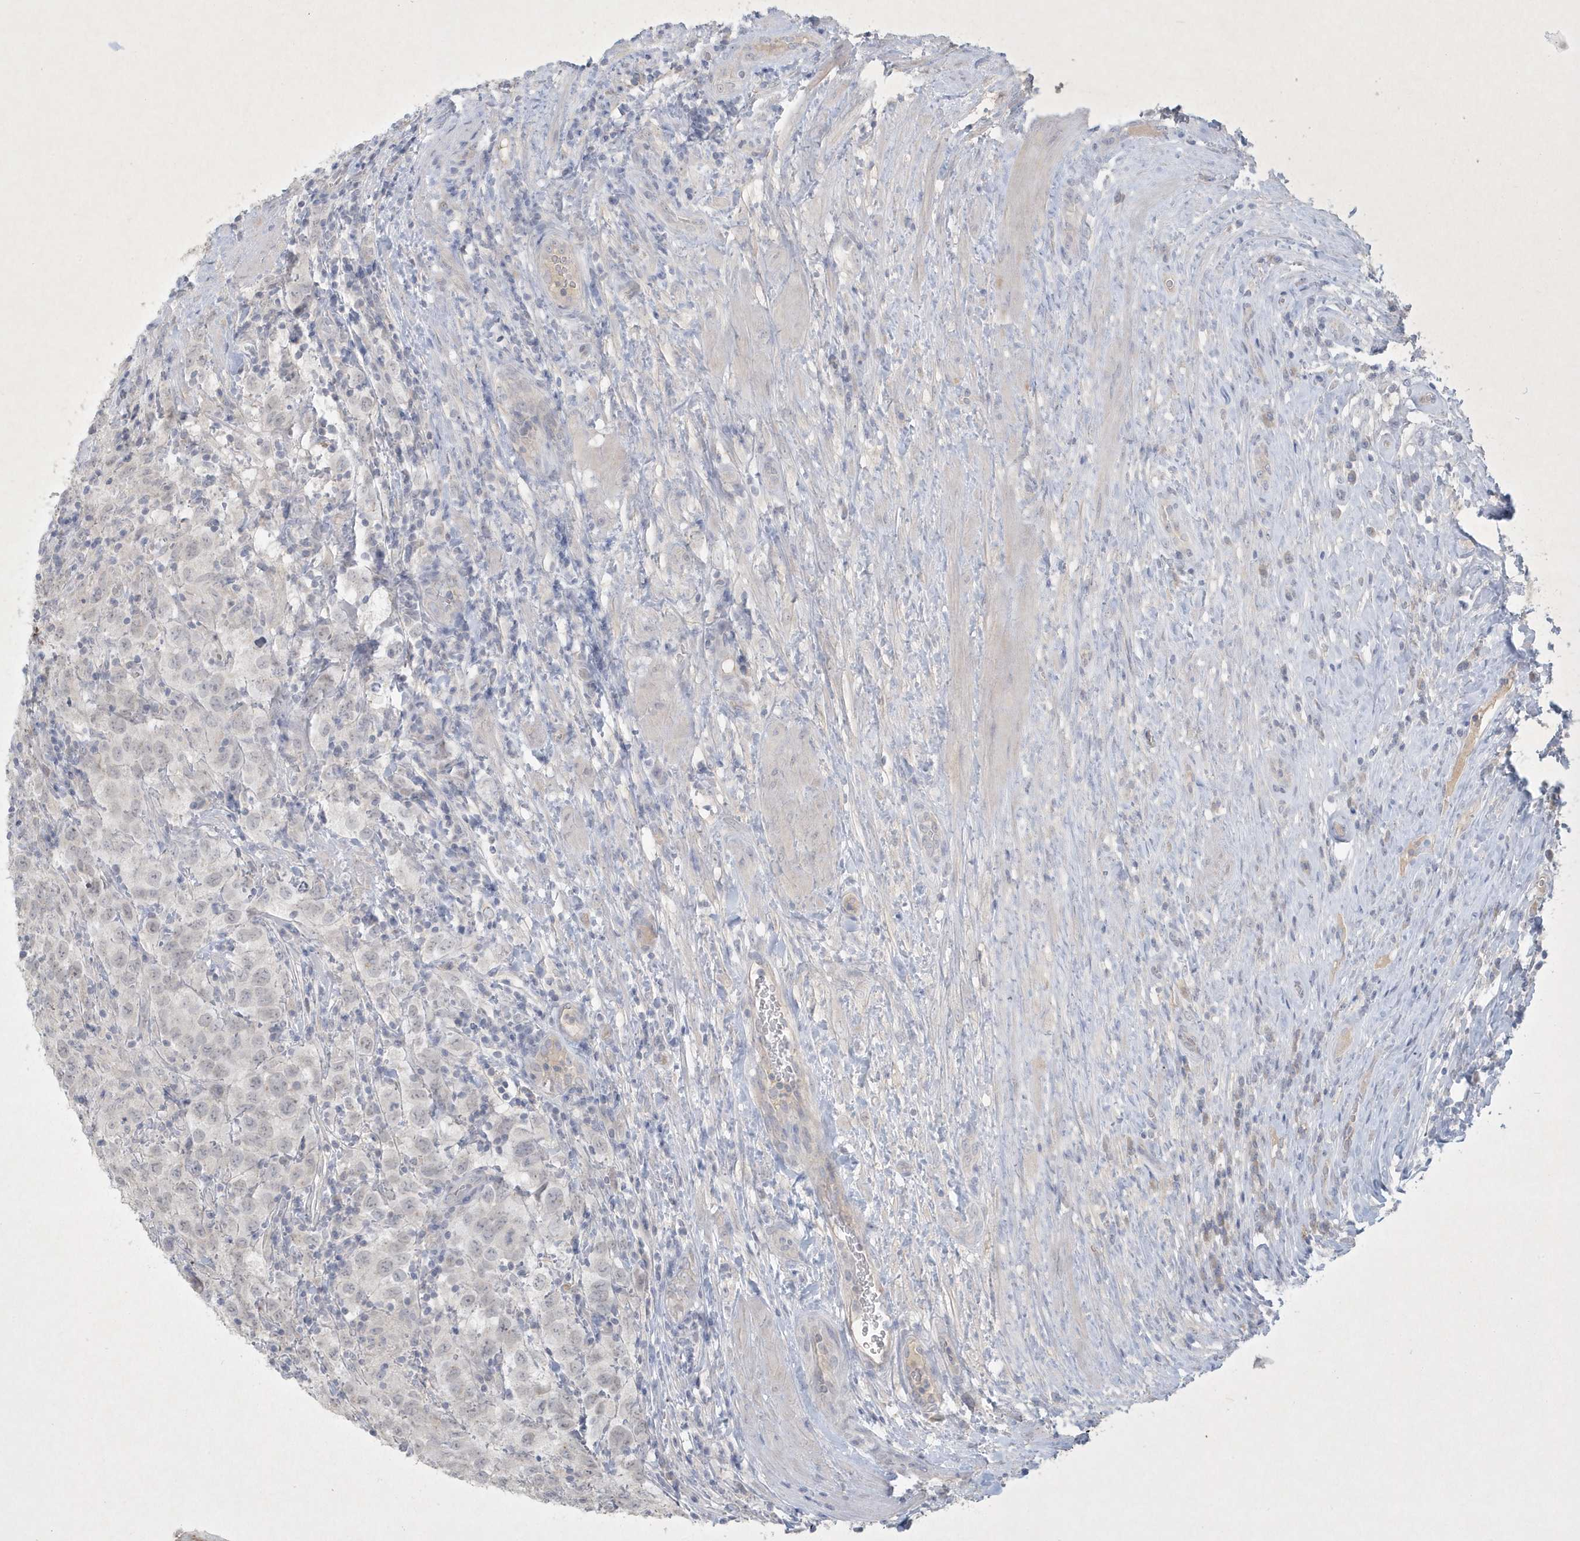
{"staining": {"intensity": "negative", "quantity": "none", "location": "none"}, "tissue": "testis cancer", "cell_type": "Tumor cells", "image_type": "cancer", "snomed": [{"axis": "morphology", "description": "Seminoma, NOS"}, {"axis": "morphology", "description": "Carcinoma, Embryonal, NOS"}, {"axis": "topography", "description": "Testis"}], "caption": "Immunohistochemistry histopathology image of neoplastic tissue: human testis cancer stained with DAB (3,3'-diaminobenzidine) demonstrates no significant protein positivity in tumor cells.", "gene": "CCDC24", "patient": {"sex": "male", "age": 43}}